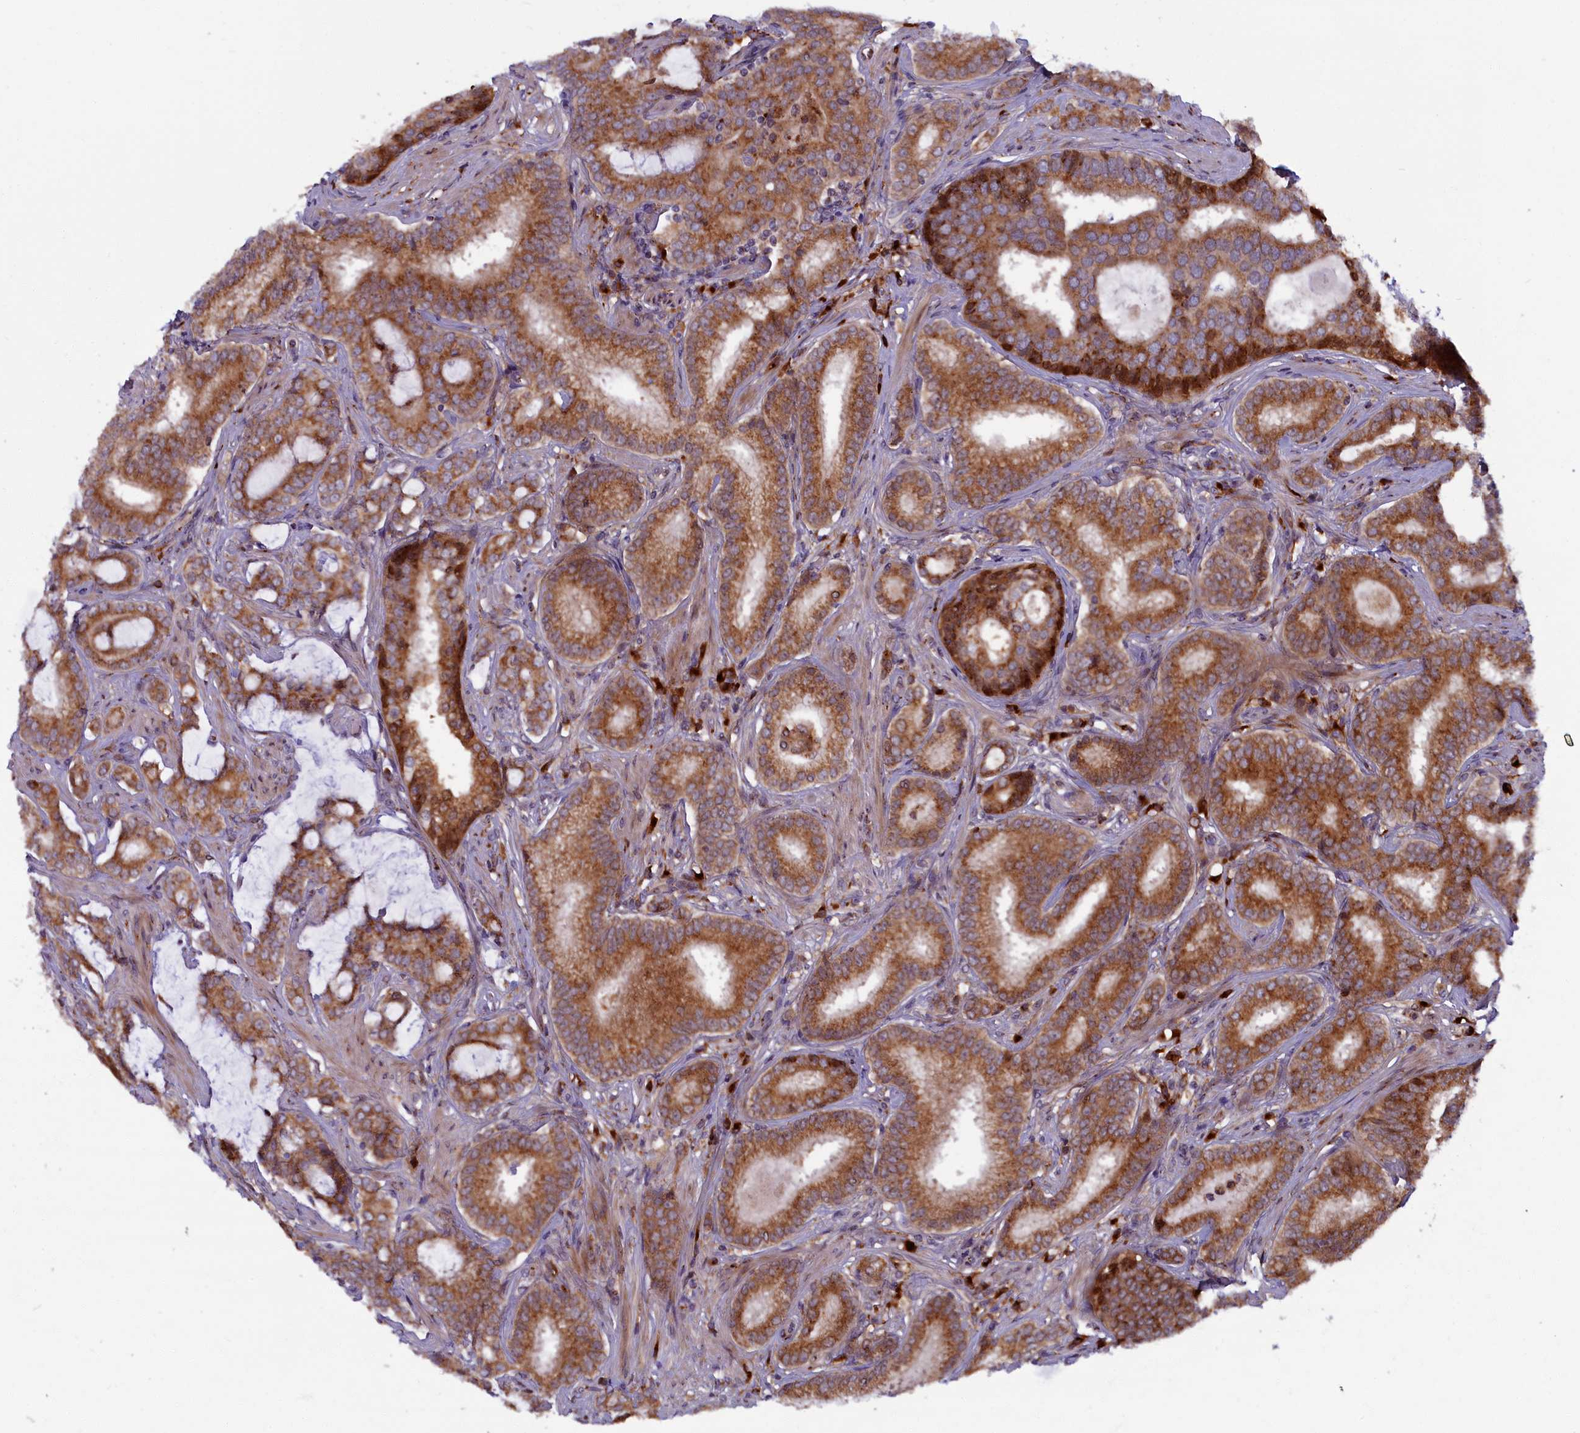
{"staining": {"intensity": "strong", "quantity": ">75%", "location": "cytoplasmic/membranous"}, "tissue": "prostate cancer", "cell_type": "Tumor cells", "image_type": "cancer", "snomed": [{"axis": "morphology", "description": "Adenocarcinoma, High grade"}, {"axis": "topography", "description": "Prostate"}], "caption": "Immunohistochemistry of high-grade adenocarcinoma (prostate) shows high levels of strong cytoplasmic/membranous expression in approximately >75% of tumor cells.", "gene": "BLVRB", "patient": {"sex": "male", "age": 63}}